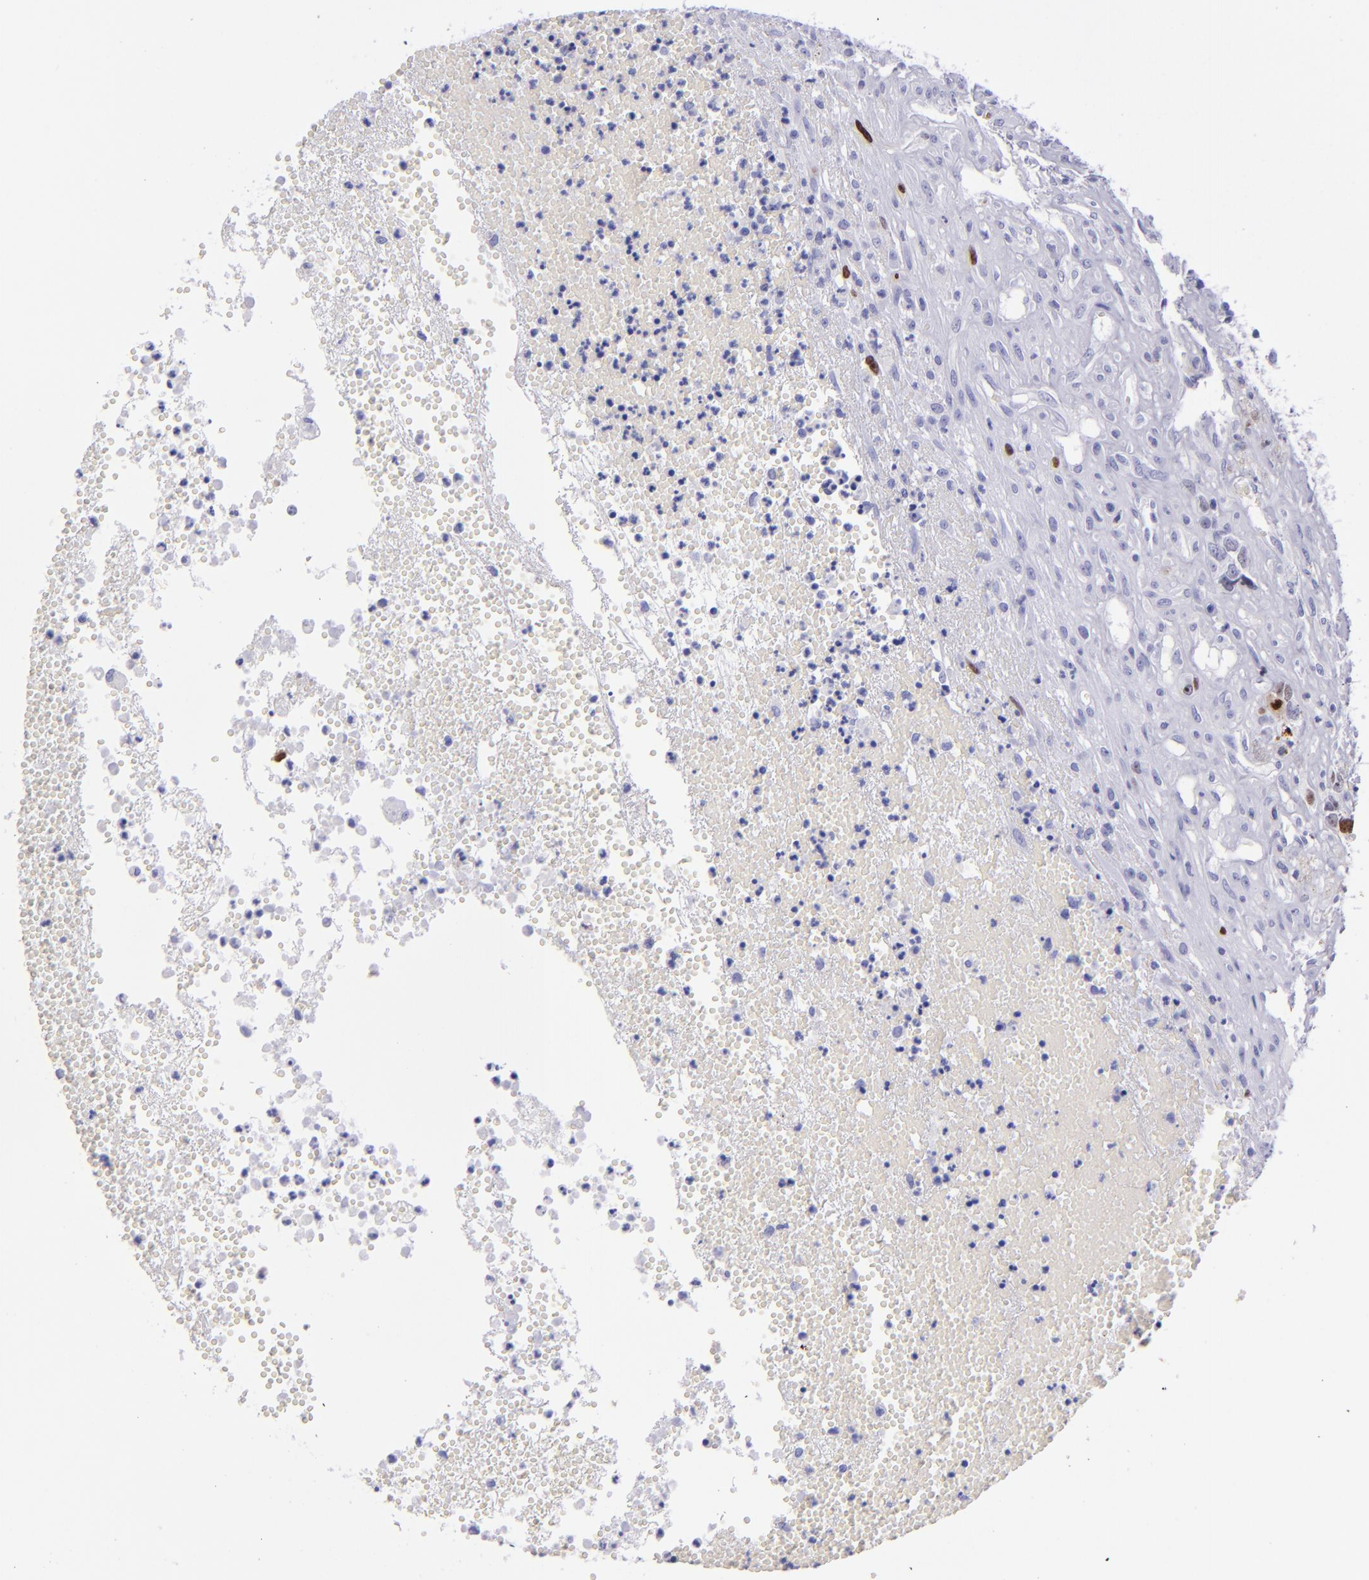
{"staining": {"intensity": "strong", "quantity": "<25%", "location": "nuclear"}, "tissue": "glioma", "cell_type": "Tumor cells", "image_type": "cancer", "snomed": [{"axis": "morphology", "description": "Glioma, malignant, High grade"}, {"axis": "topography", "description": "Brain"}], "caption": "Glioma was stained to show a protein in brown. There is medium levels of strong nuclear expression in approximately <25% of tumor cells. The protein is shown in brown color, while the nuclei are stained blue.", "gene": "TOP2A", "patient": {"sex": "male", "age": 66}}